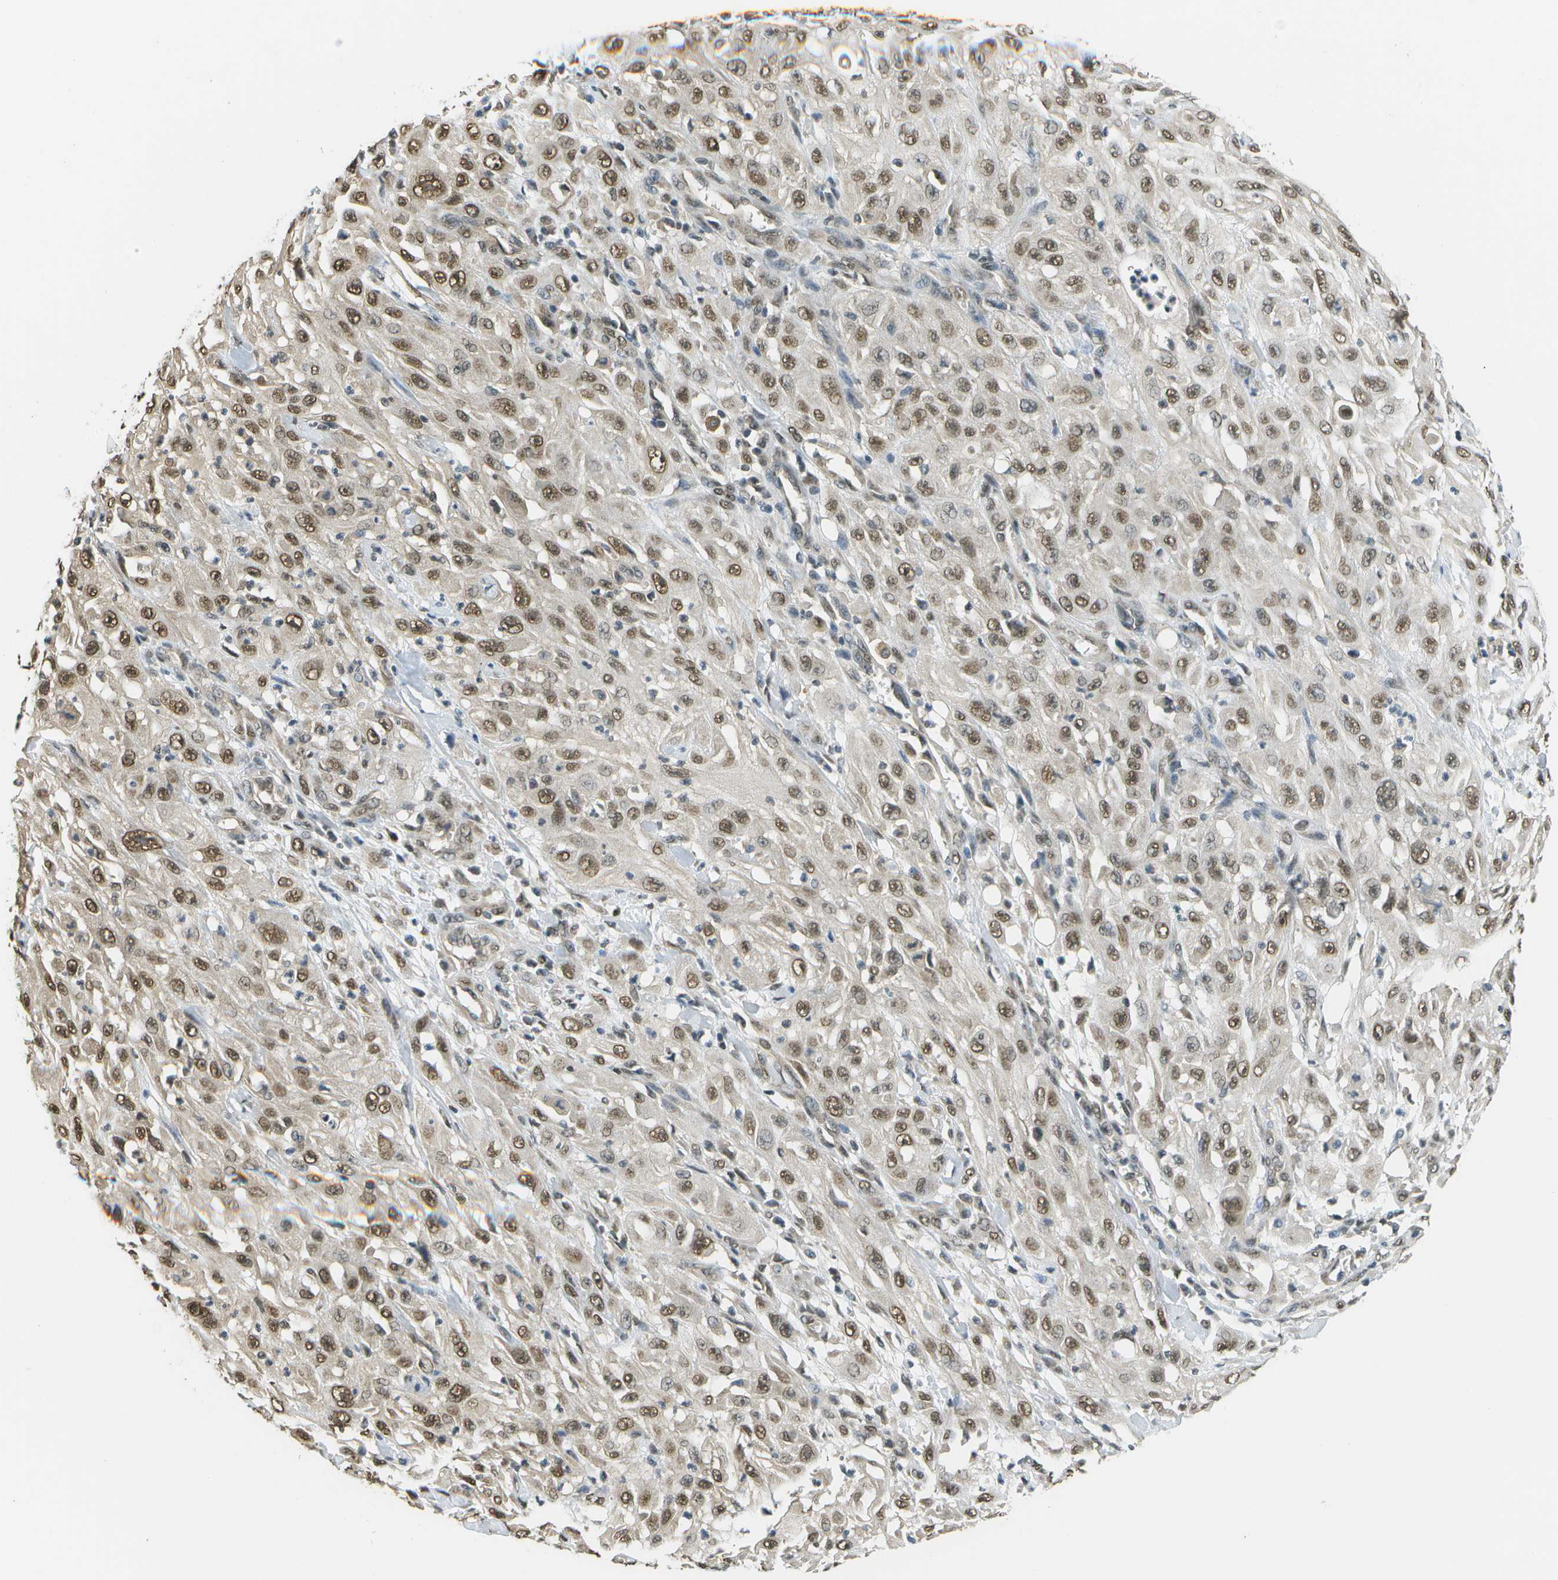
{"staining": {"intensity": "moderate", "quantity": ">75%", "location": "nuclear"}, "tissue": "skin cancer", "cell_type": "Tumor cells", "image_type": "cancer", "snomed": [{"axis": "morphology", "description": "Squamous cell carcinoma, NOS"}, {"axis": "morphology", "description": "Squamous cell carcinoma, metastatic, NOS"}, {"axis": "topography", "description": "Skin"}, {"axis": "topography", "description": "Lymph node"}], "caption": "Protein staining exhibits moderate nuclear staining in about >75% of tumor cells in skin cancer.", "gene": "ABL2", "patient": {"sex": "male", "age": 75}}